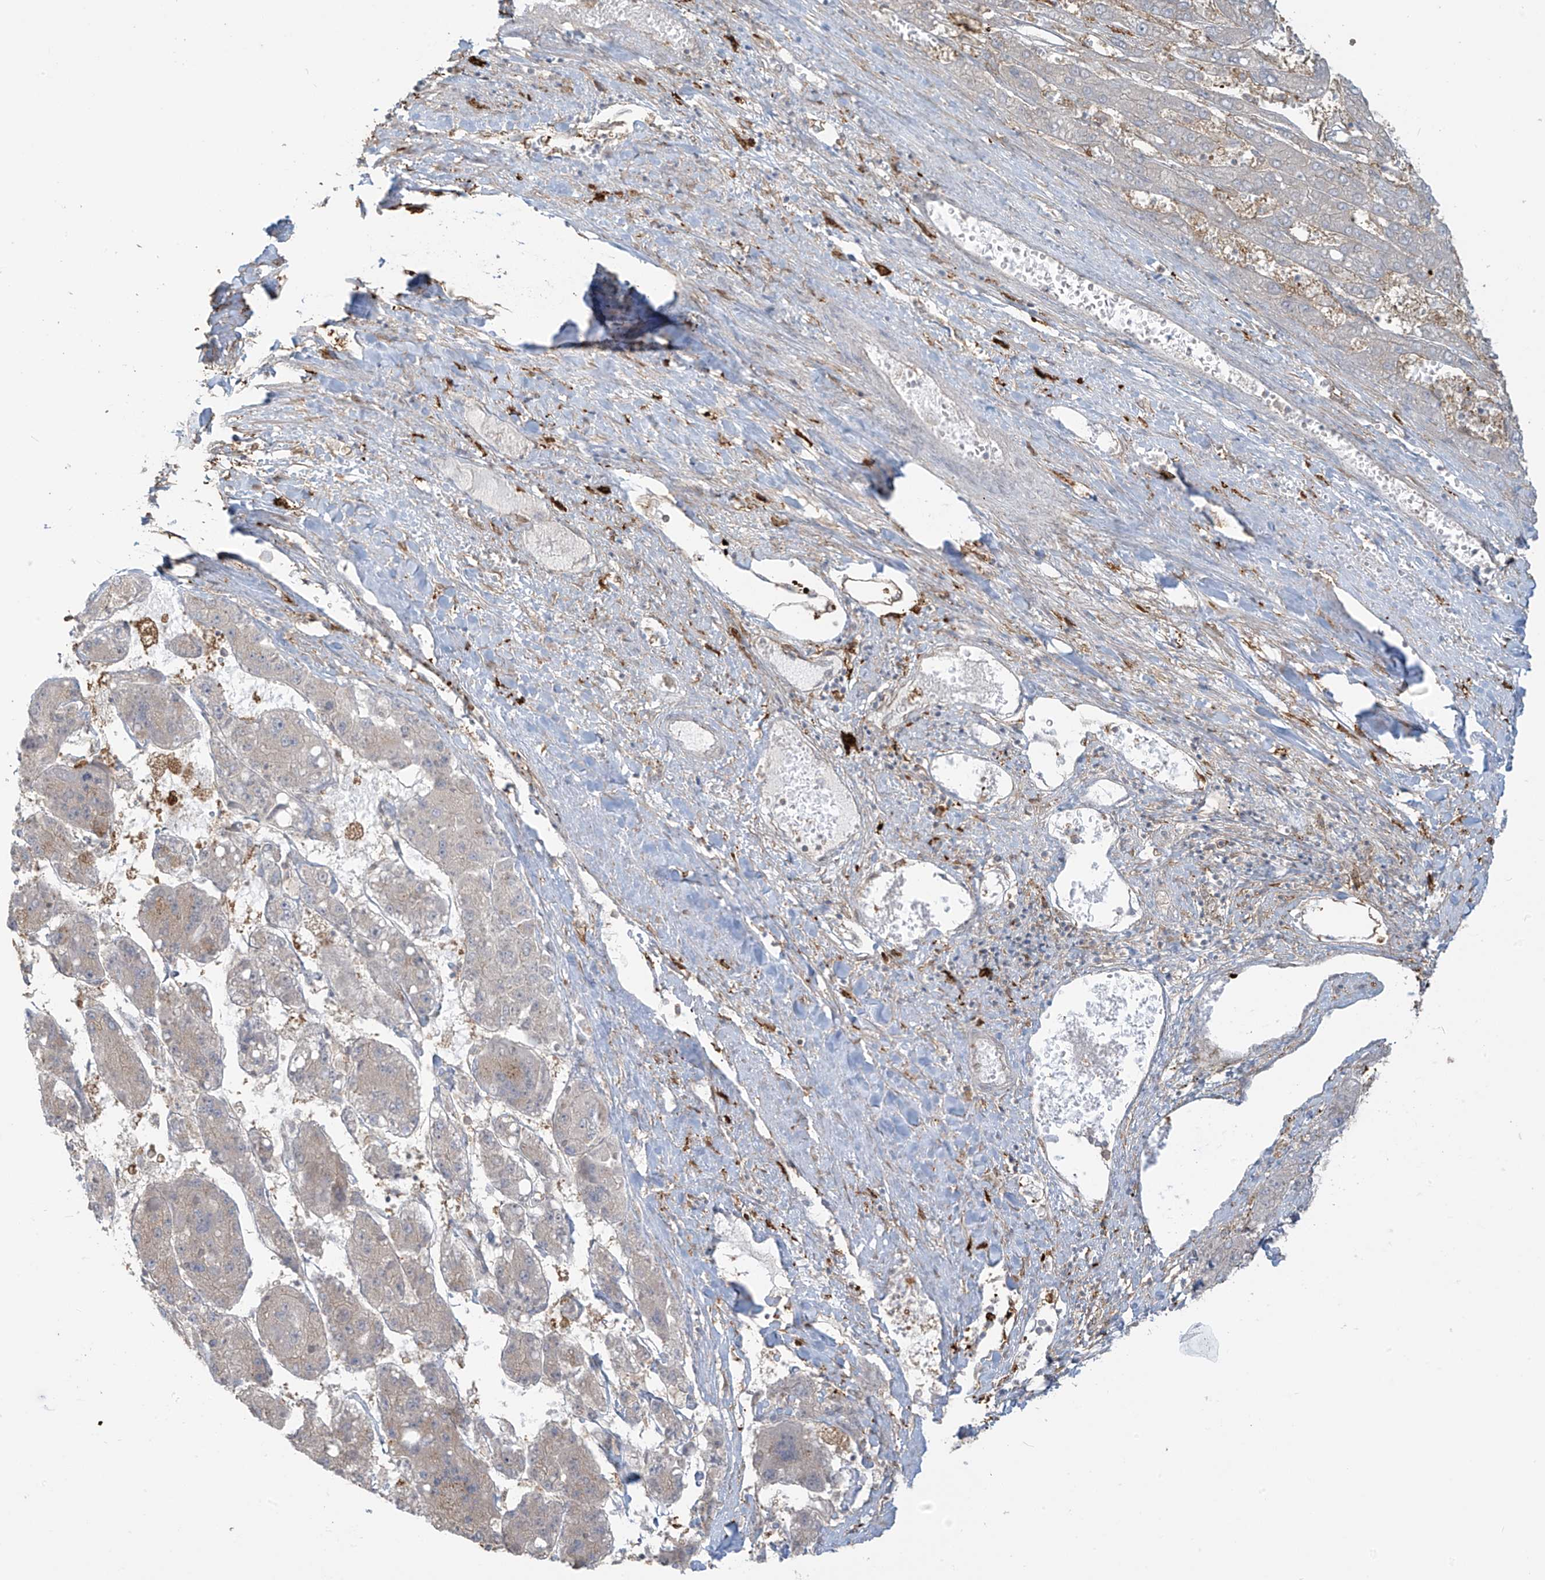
{"staining": {"intensity": "negative", "quantity": "none", "location": "none"}, "tissue": "liver cancer", "cell_type": "Tumor cells", "image_type": "cancer", "snomed": [{"axis": "morphology", "description": "Carcinoma, Hepatocellular, NOS"}, {"axis": "topography", "description": "Liver"}], "caption": "Immunohistochemistry histopathology image of liver cancer stained for a protein (brown), which shows no positivity in tumor cells.", "gene": "TAGAP", "patient": {"sex": "female", "age": 73}}